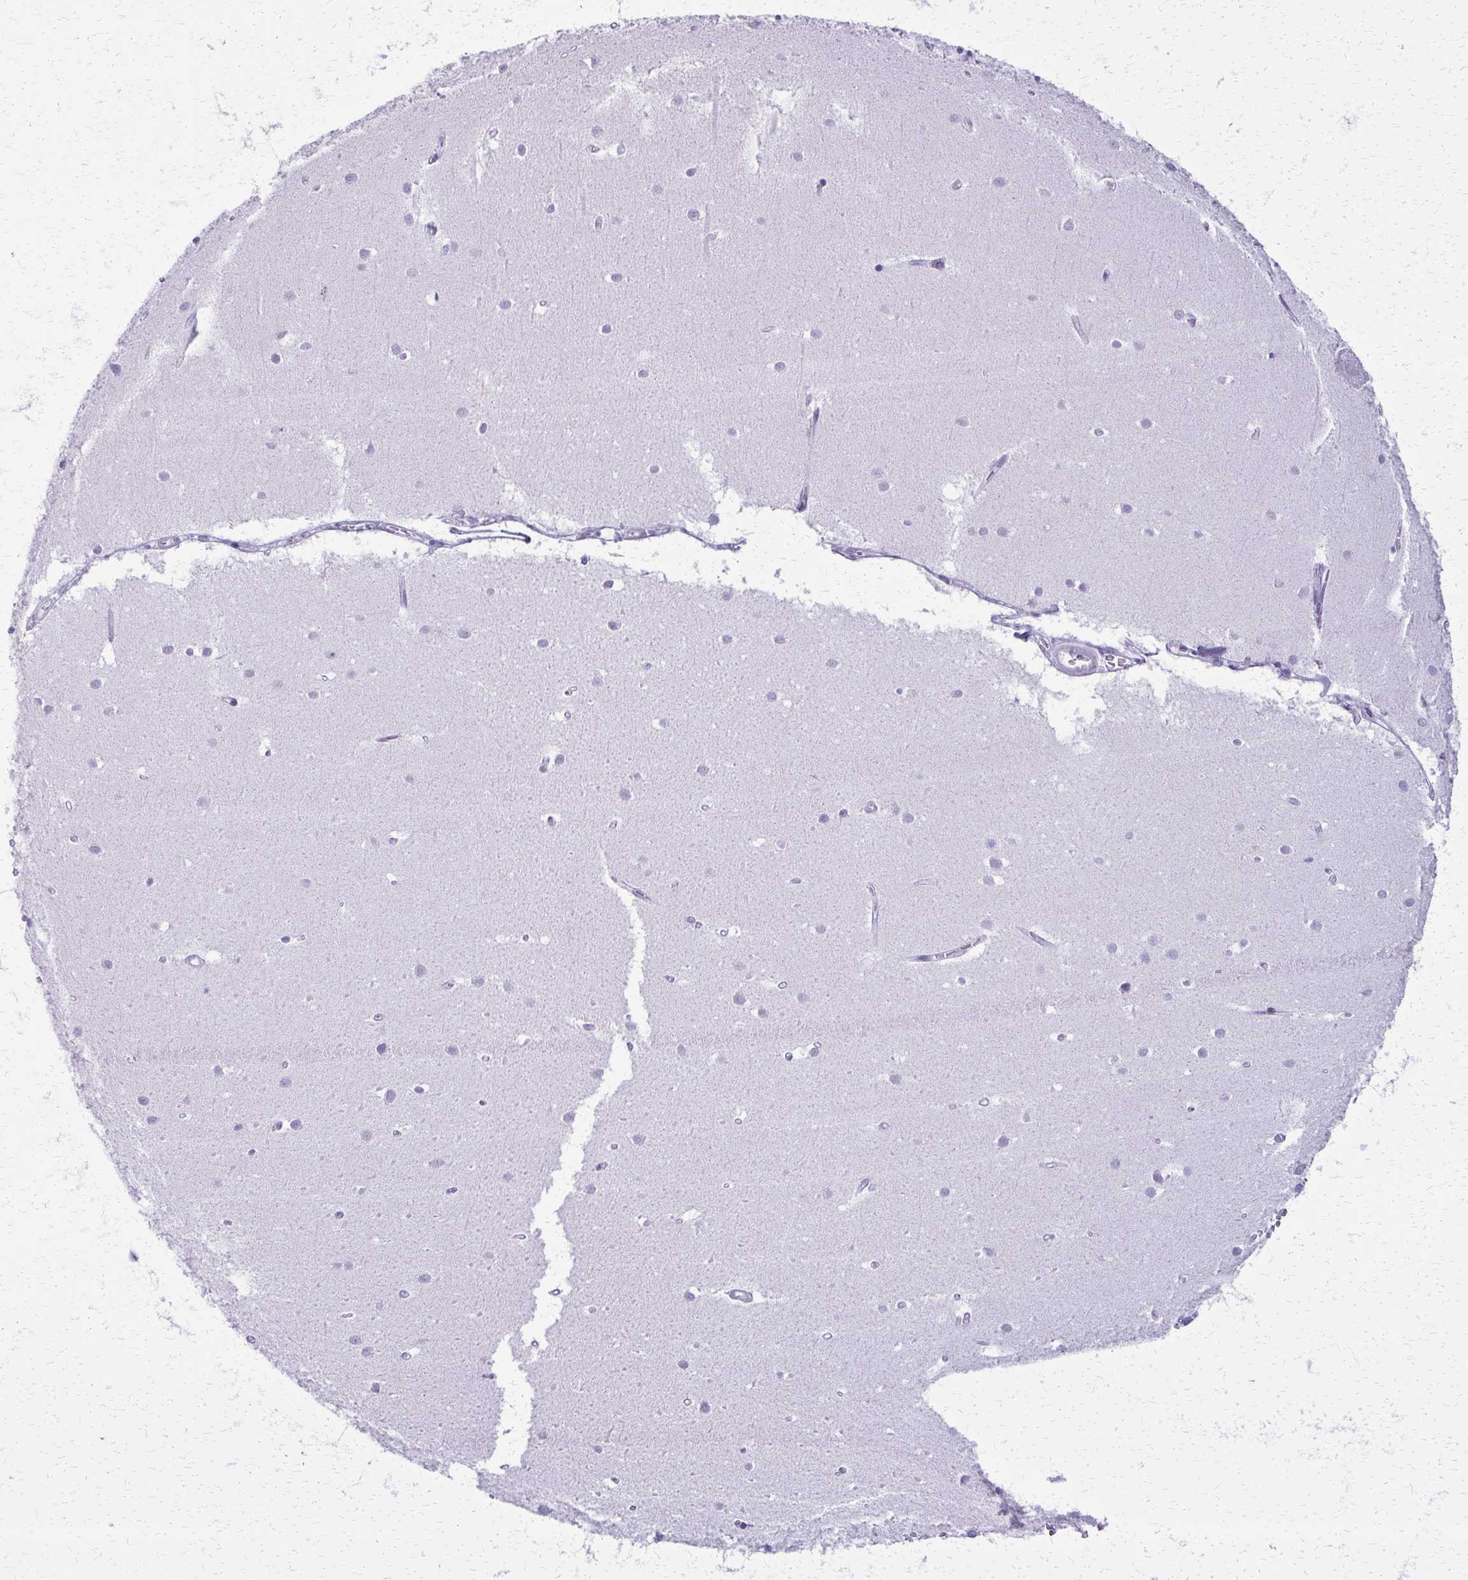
{"staining": {"intensity": "negative", "quantity": "none", "location": "none"}, "tissue": "cerebellum", "cell_type": "Cells in granular layer", "image_type": "normal", "snomed": [{"axis": "morphology", "description": "Normal tissue, NOS"}, {"axis": "topography", "description": "Cerebellum"}], "caption": "A high-resolution image shows immunohistochemistry (IHC) staining of normal cerebellum, which demonstrates no significant expression in cells in granular layer.", "gene": "FAM162B", "patient": {"sex": "male", "age": 54}}